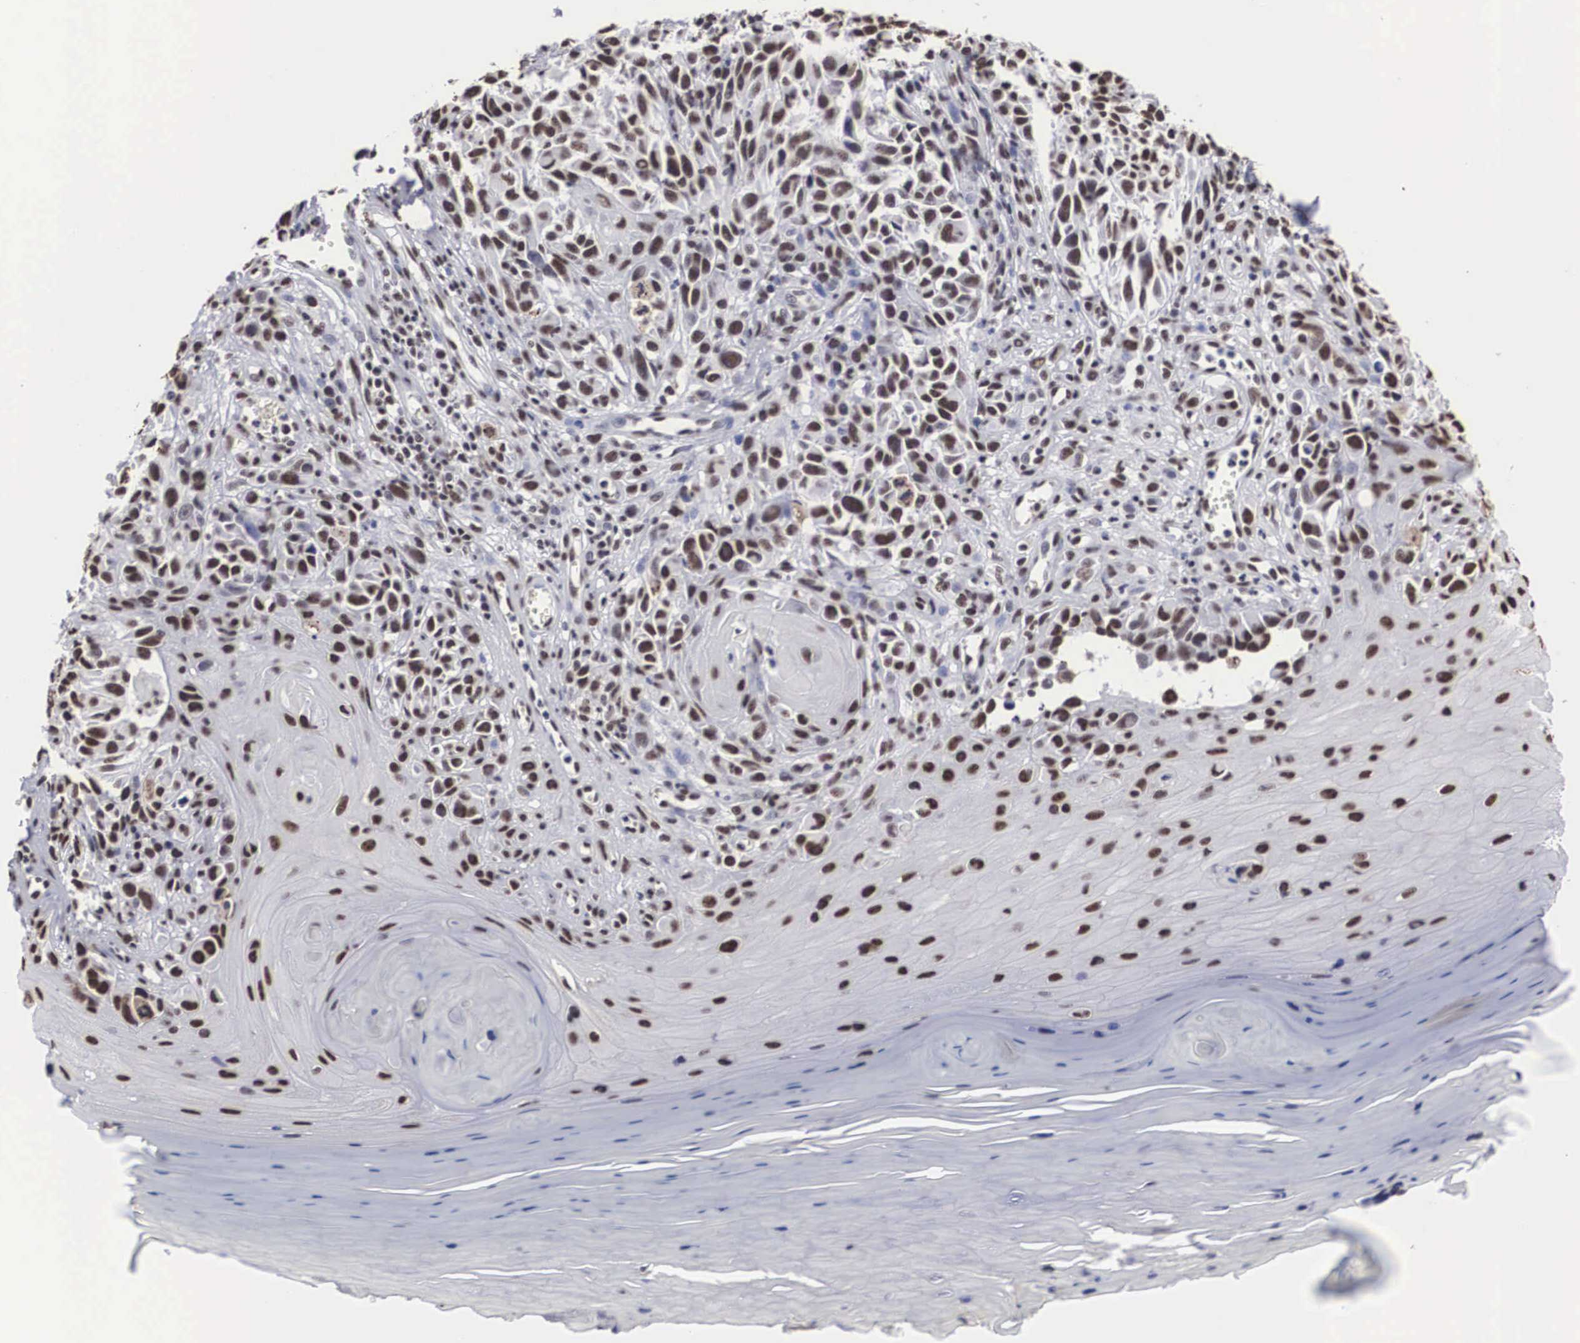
{"staining": {"intensity": "moderate", "quantity": ">75%", "location": "nuclear"}, "tissue": "melanoma", "cell_type": "Tumor cells", "image_type": "cancer", "snomed": [{"axis": "morphology", "description": "Malignant melanoma, NOS"}, {"axis": "topography", "description": "Skin"}], "caption": "Brown immunohistochemical staining in human malignant melanoma exhibits moderate nuclear positivity in about >75% of tumor cells.", "gene": "ACIN1", "patient": {"sex": "female", "age": 82}}